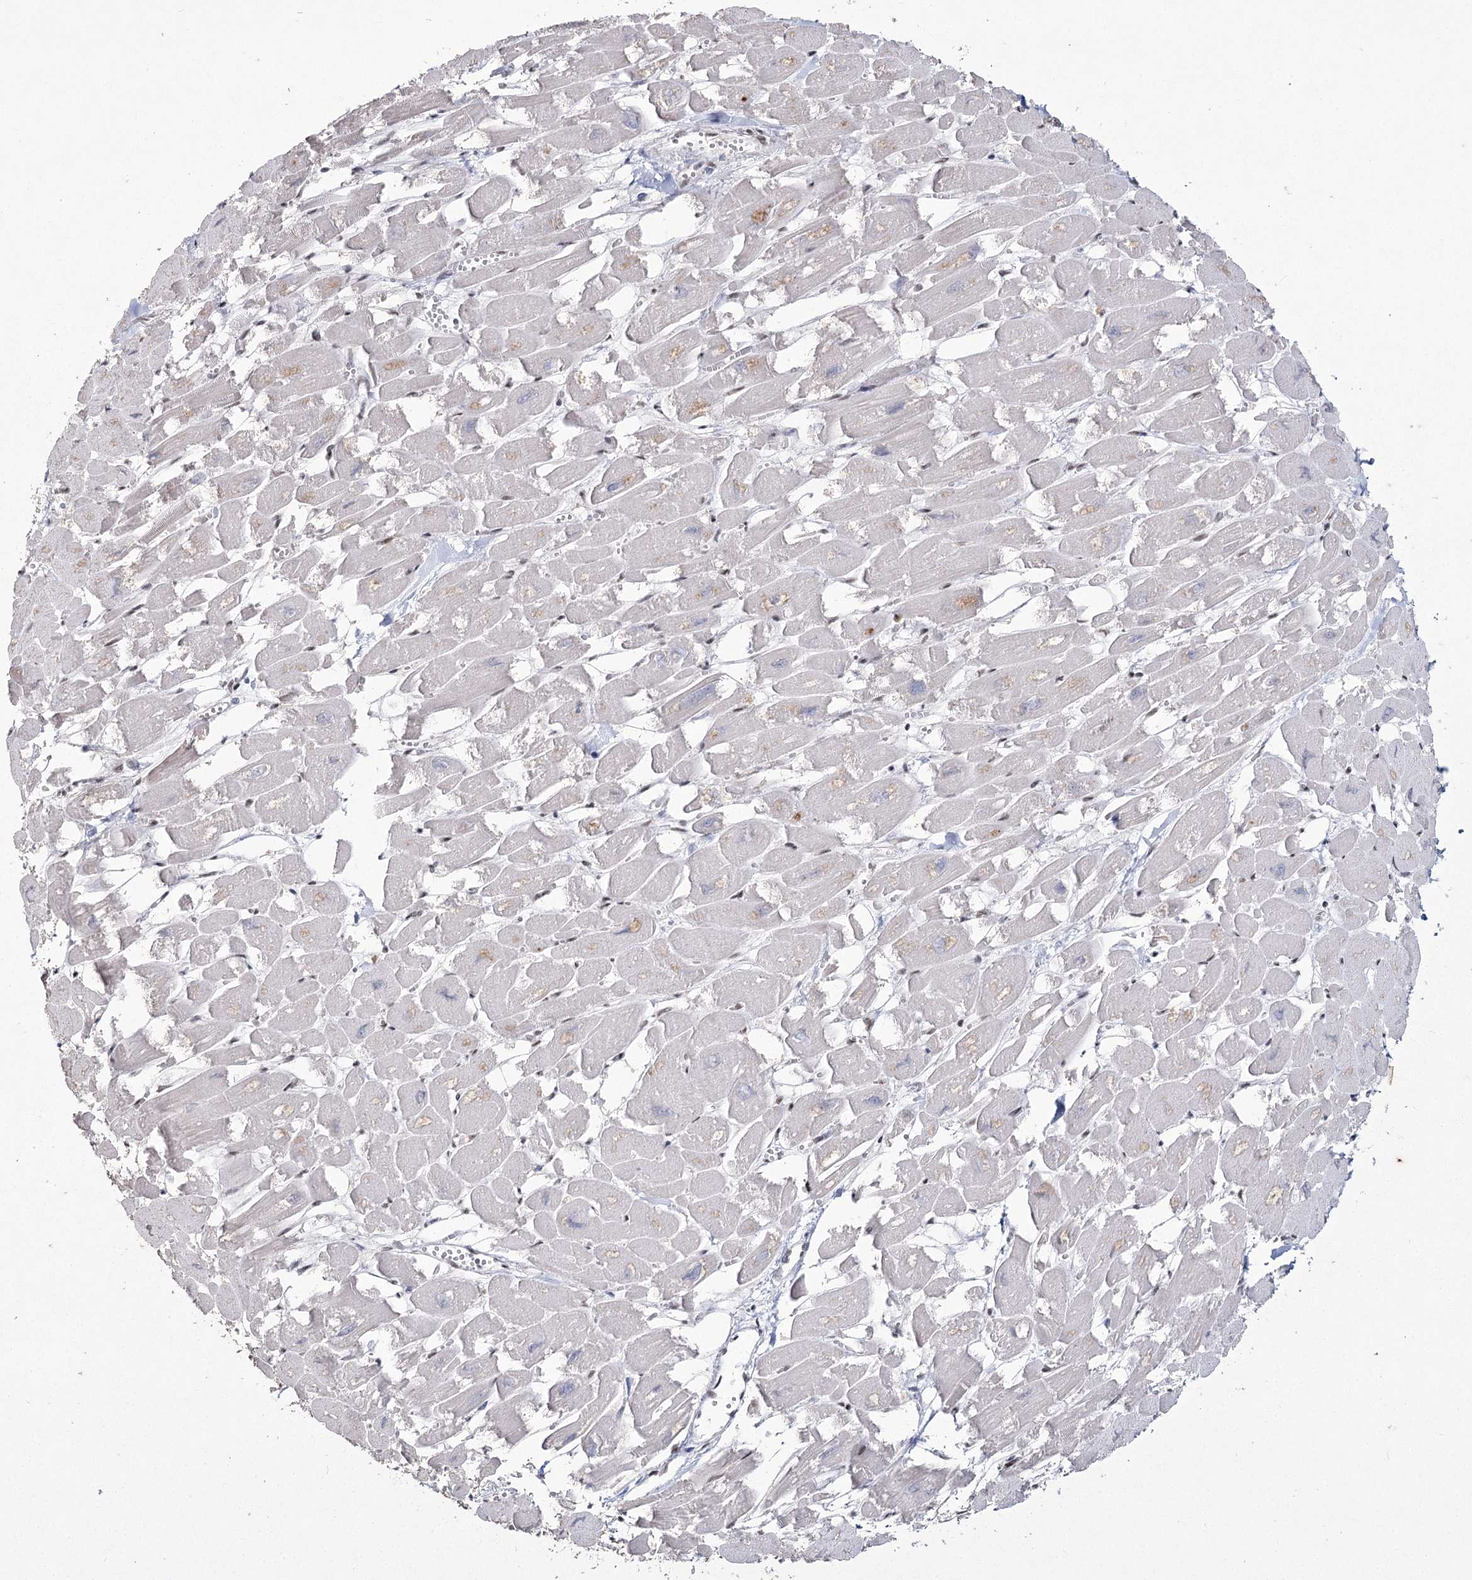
{"staining": {"intensity": "weak", "quantity": "<25%", "location": "cytoplasmic/membranous"}, "tissue": "heart muscle", "cell_type": "Cardiomyocytes", "image_type": "normal", "snomed": [{"axis": "morphology", "description": "Normal tissue, NOS"}, {"axis": "topography", "description": "Heart"}], "caption": "This is an immunohistochemistry (IHC) photomicrograph of benign heart muscle. There is no positivity in cardiomyocytes.", "gene": "YBX3", "patient": {"sex": "male", "age": 54}}